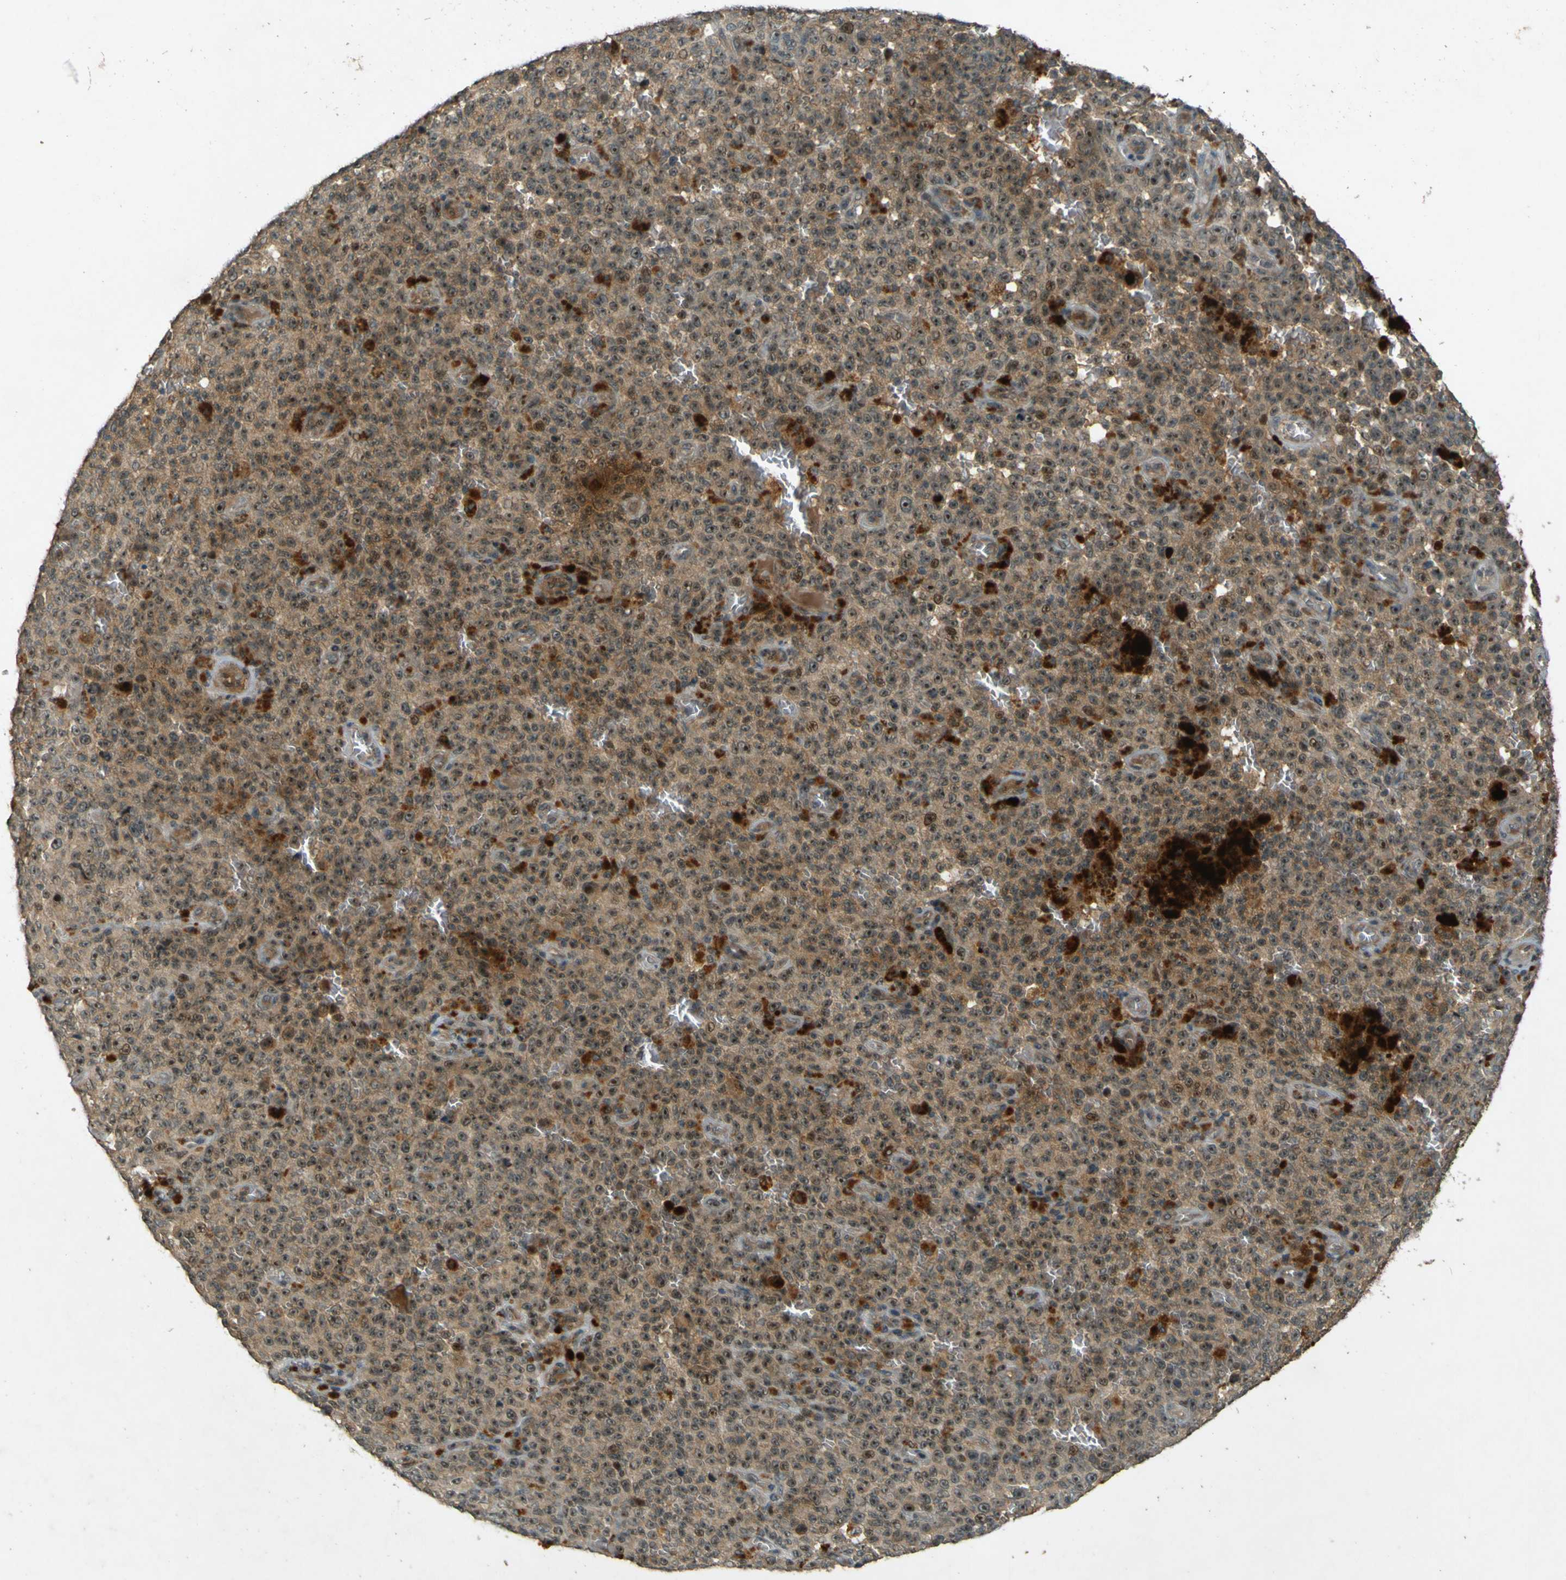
{"staining": {"intensity": "weak", "quantity": ">75%", "location": "cytoplasmic/membranous,nuclear"}, "tissue": "melanoma", "cell_type": "Tumor cells", "image_type": "cancer", "snomed": [{"axis": "morphology", "description": "Malignant melanoma, NOS"}, {"axis": "topography", "description": "Skin"}], "caption": "Protein expression analysis of malignant melanoma exhibits weak cytoplasmic/membranous and nuclear expression in about >75% of tumor cells.", "gene": "MPDZ", "patient": {"sex": "female", "age": 82}}